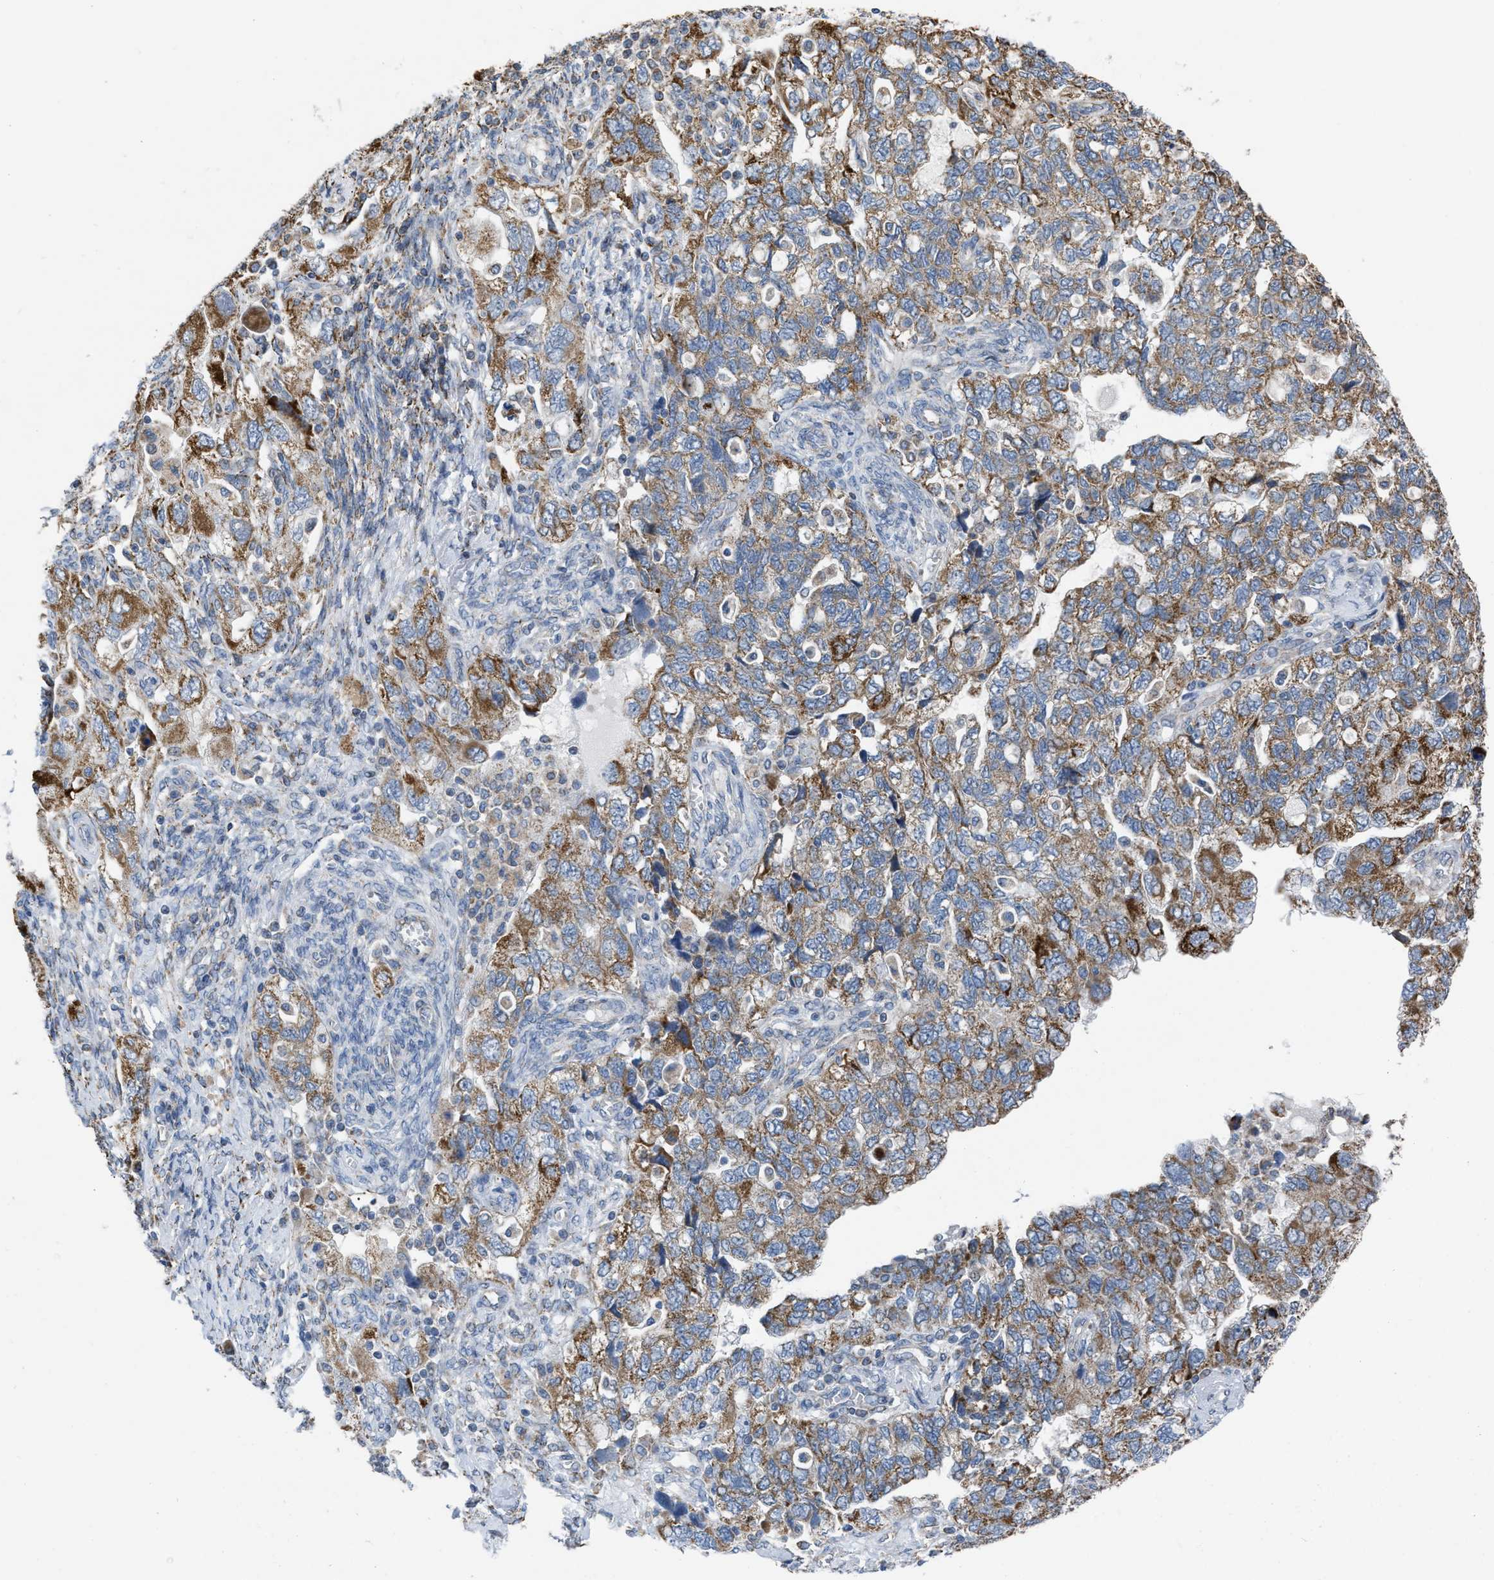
{"staining": {"intensity": "moderate", "quantity": ">75%", "location": "cytoplasmic/membranous"}, "tissue": "ovarian cancer", "cell_type": "Tumor cells", "image_type": "cancer", "snomed": [{"axis": "morphology", "description": "Carcinoma, NOS"}, {"axis": "morphology", "description": "Cystadenocarcinoma, serous, NOS"}, {"axis": "topography", "description": "Ovary"}], "caption": "Immunohistochemical staining of ovarian carcinoma exhibits medium levels of moderate cytoplasmic/membranous protein staining in about >75% of tumor cells.", "gene": "BCL10", "patient": {"sex": "female", "age": 69}}